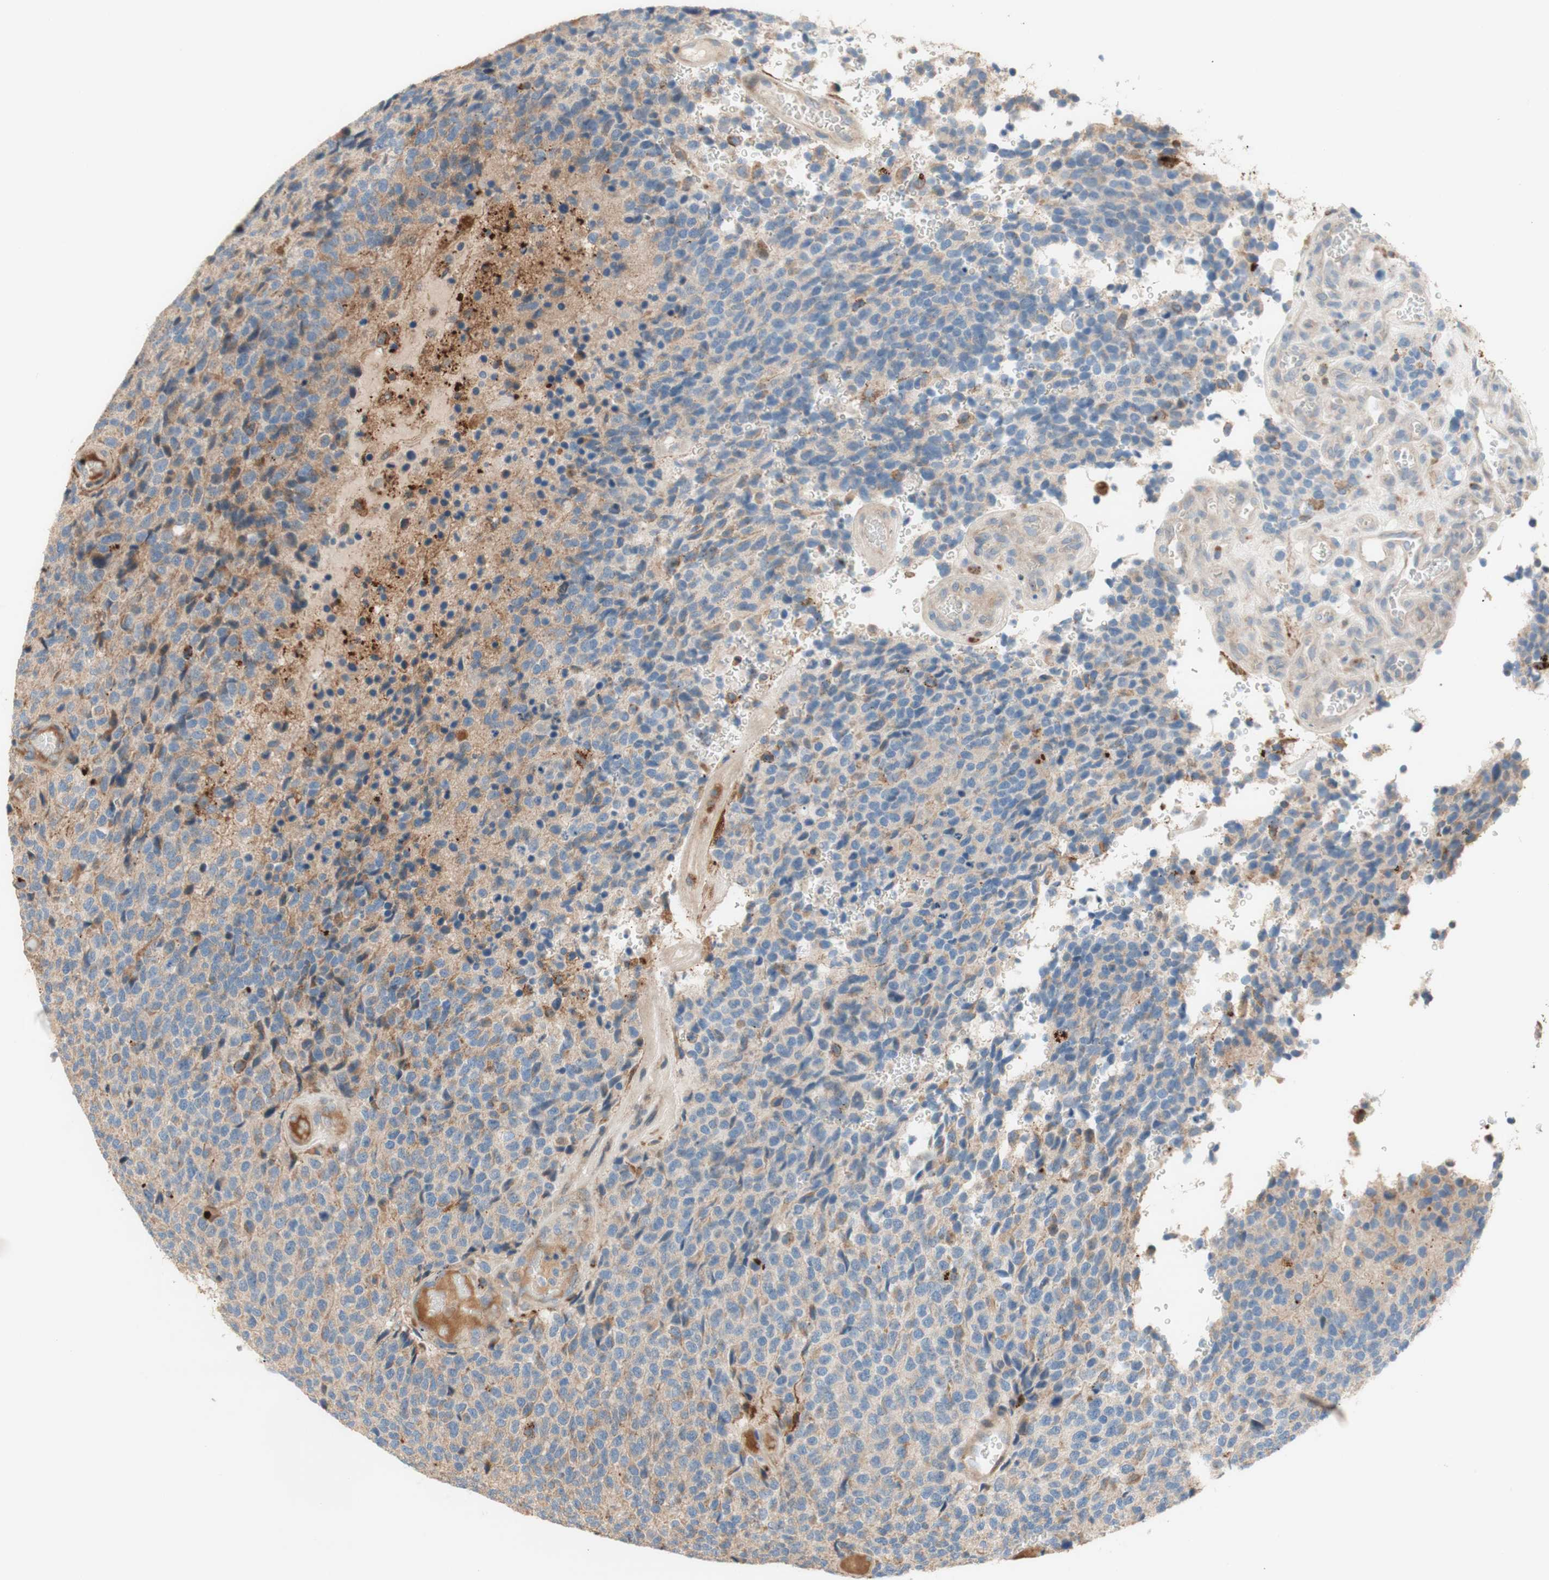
{"staining": {"intensity": "negative", "quantity": "none", "location": "none"}, "tissue": "glioma", "cell_type": "Tumor cells", "image_type": "cancer", "snomed": [{"axis": "morphology", "description": "Glioma, malignant, High grade"}, {"axis": "topography", "description": "pancreas cauda"}], "caption": "Immunohistochemical staining of human malignant glioma (high-grade) reveals no significant staining in tumor cells.", "gene": "PTPN21", "patient": {"sex": "male", "age": 60}}